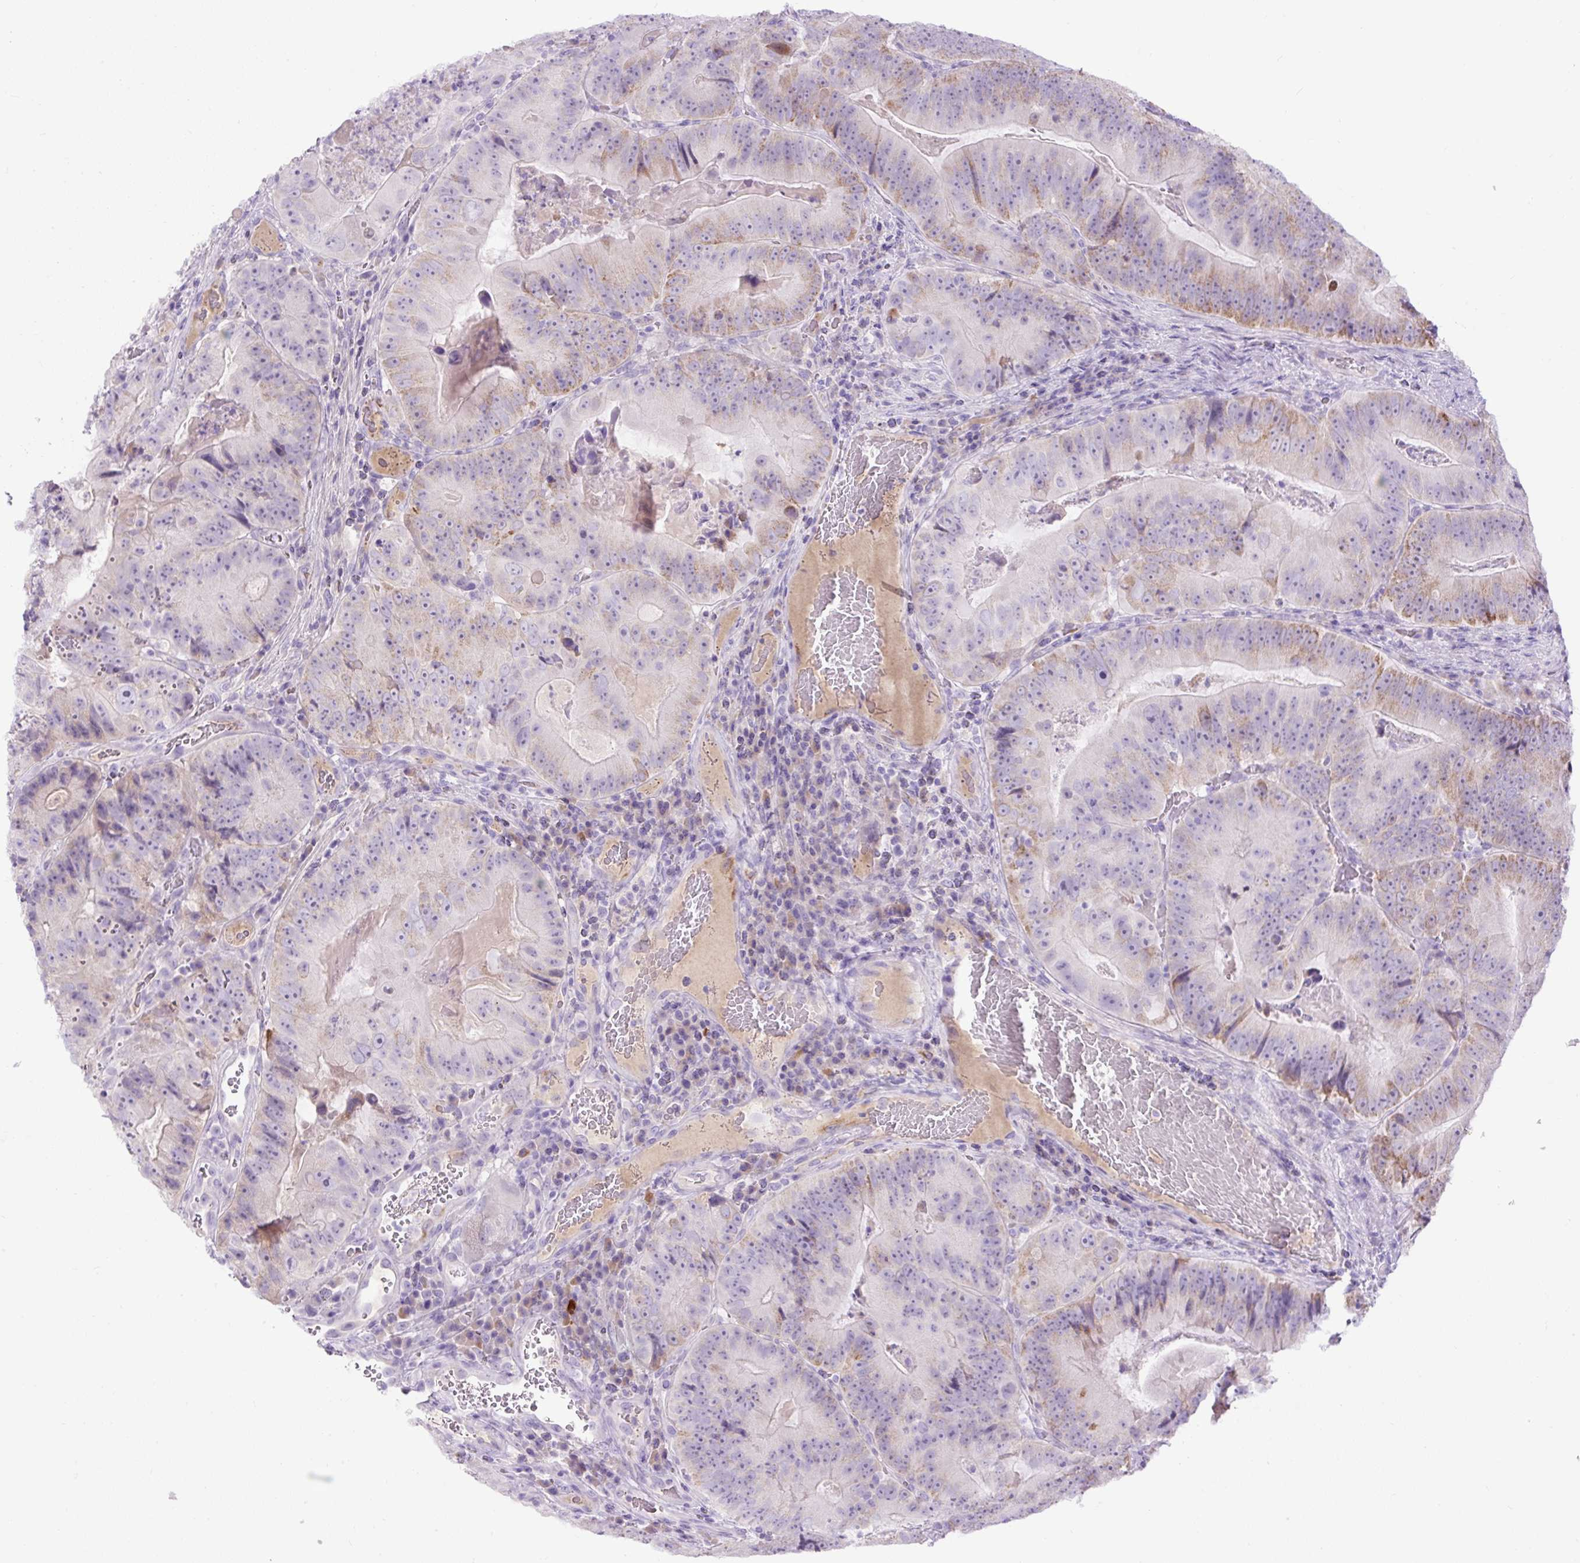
{"staining": {"intensity": "moderate", "quantity": "<25%", "location": "cytoplasmic/membranous"}, "tissue": "colorectal cancer", "cell_type": "Tumor cells", "image_type": "cancer", "snomed": [{"axis": "morphology", "description": "Adenocarcinoma, NOS"}, {"axis": "topography", "description": "Colon"}], "caption": "Approximately <25% of tumor cells in colorectal adenocarcinoma demonstrate moderate cytoplasmic/membranous protein staining as visualized by brown immunohistochemical staining.", "gene": "SPTBN5", "patient": {"sex": "female", "age": 86}}